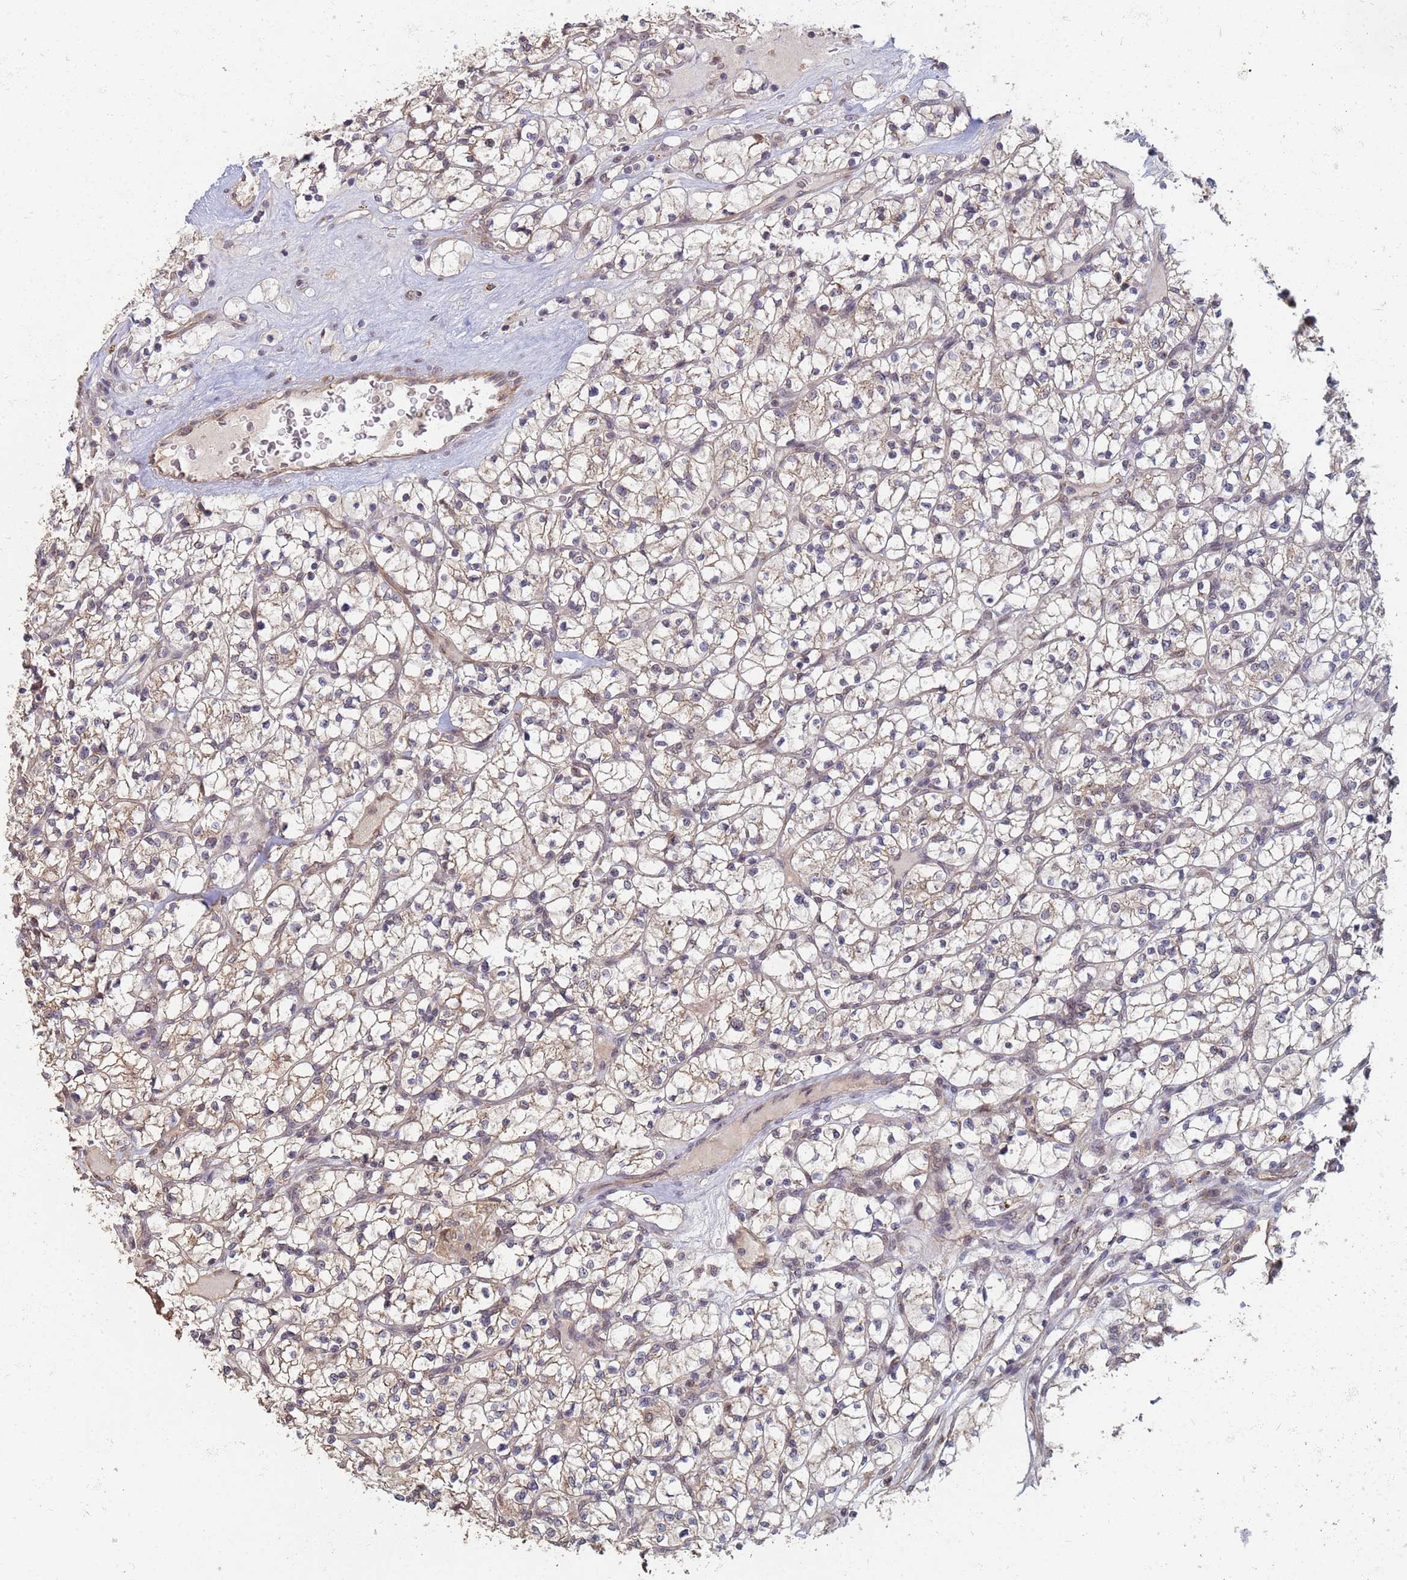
{"staining": {"intensity": "weak", "quantity": "25%-75%", "location": "cytoplasmic/membranous"}, "tissue": "renal cancer", "cell_type": "Tumor cells", "image_type": "cancer", "snomed": [{"axis": "morphology", "description": "Adenocarcinoma, NOS"}, {"axis": "topography", "description": "Kidney"}], "caption": "Immunohistochemical staining of human renal cancer shows low levels of weak cytoplasmic/membranous positivity in approximately 25%-75% of tumor cells.", "gene": "ITGB4", "patient": {"sex": "female", "age": 64}}